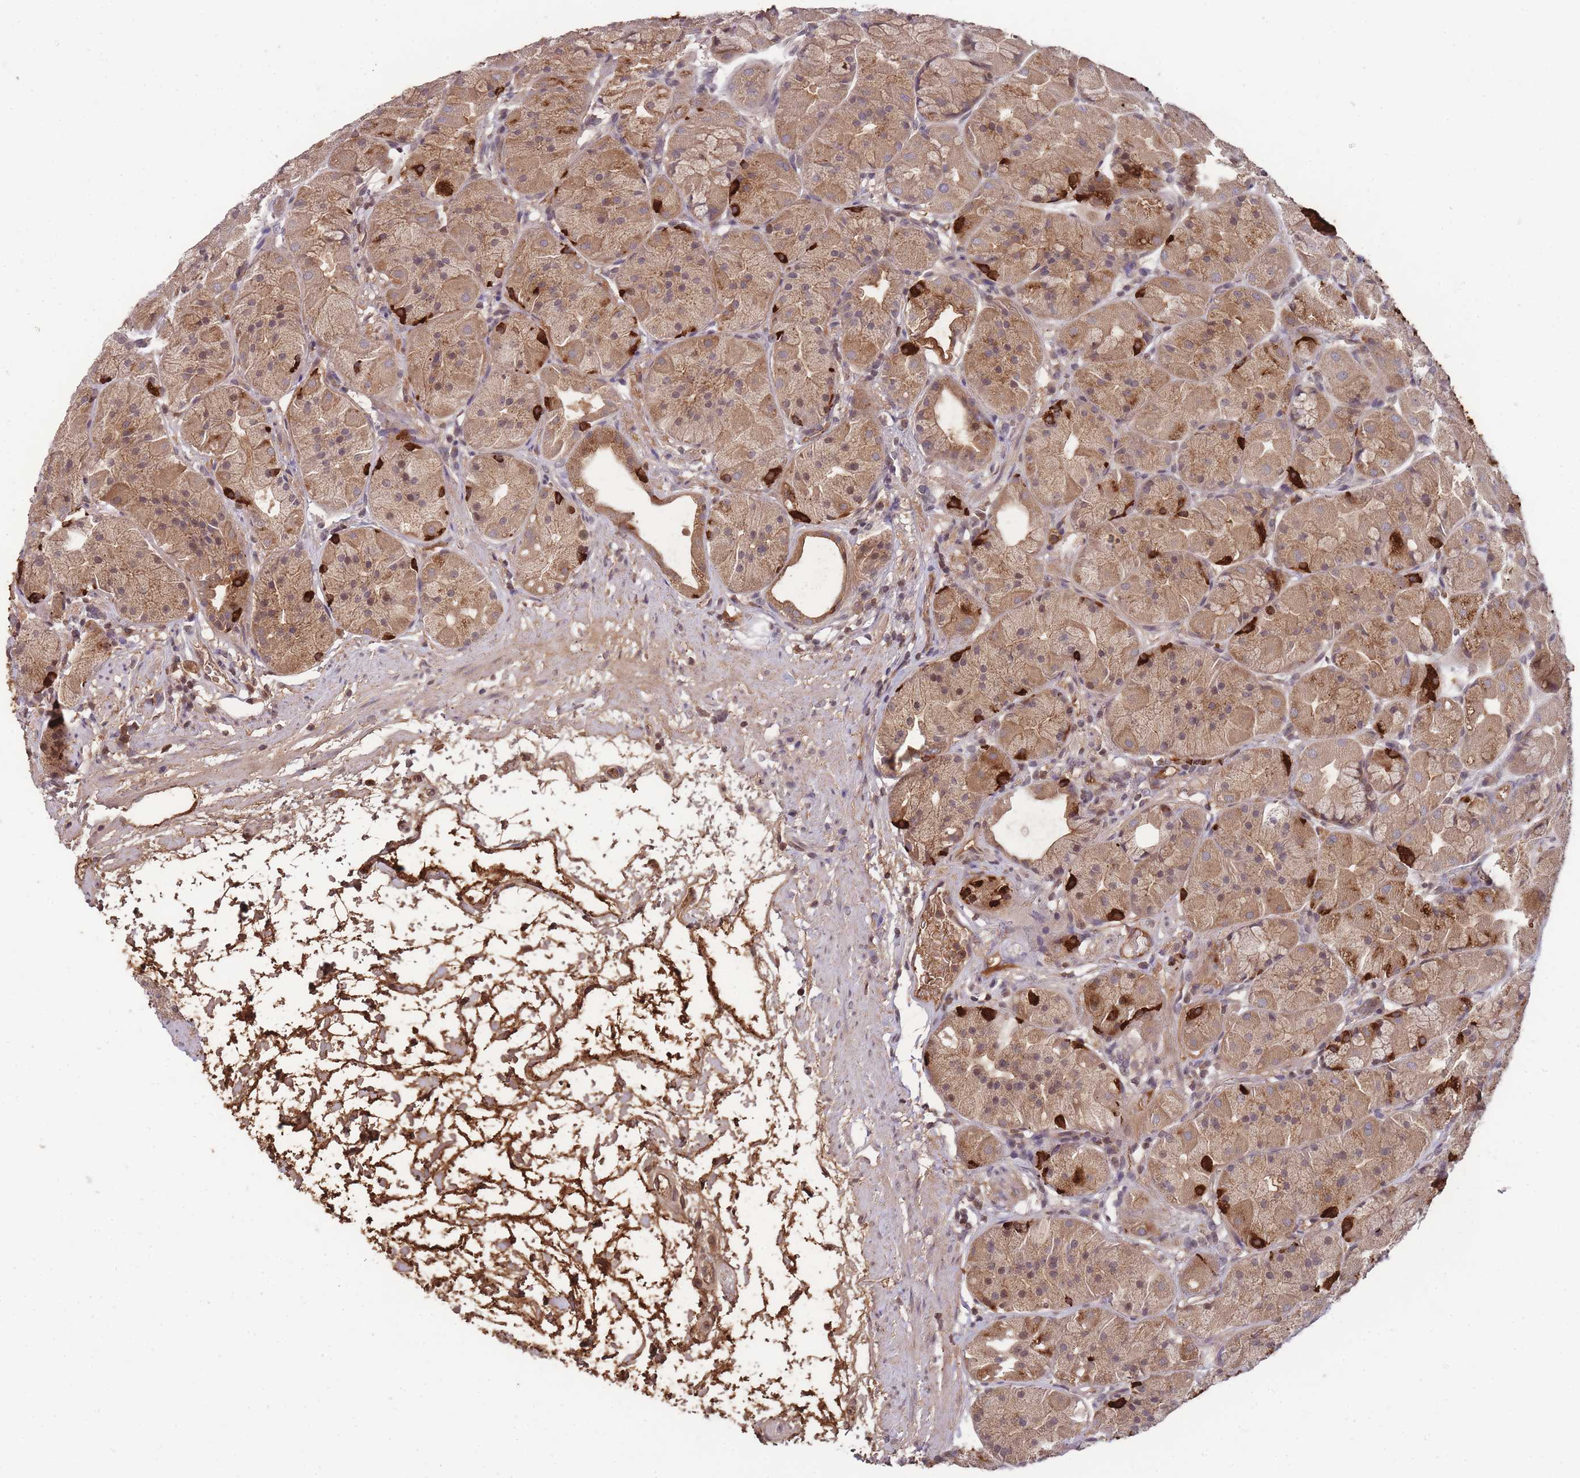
{"staining": {"intensity": "strong", "quantity": "25%-75%", "location": "cytoplasmic/membranous"}, "tissue": "stomach", "cell_type": "Glandular cells", "image_type": "normal", "snomed": [{"axis": "morphology", "description": "Normal tissue, NOS"}, {"axis": "topography", "description": "Stomach"}], "caption": "Immunohistochemistry (DAB (3,3'-diaminobenzidine)) staining of unremarkable human stomach reveals strong cytoplasmic/membranous protein expression in about 25%-75% of glandular cells. (brown staining indicates protein expression, while blue staining denotes nuclei).", "gene": "RALGDS", "patient": {"sex": "male", "age": 57}}